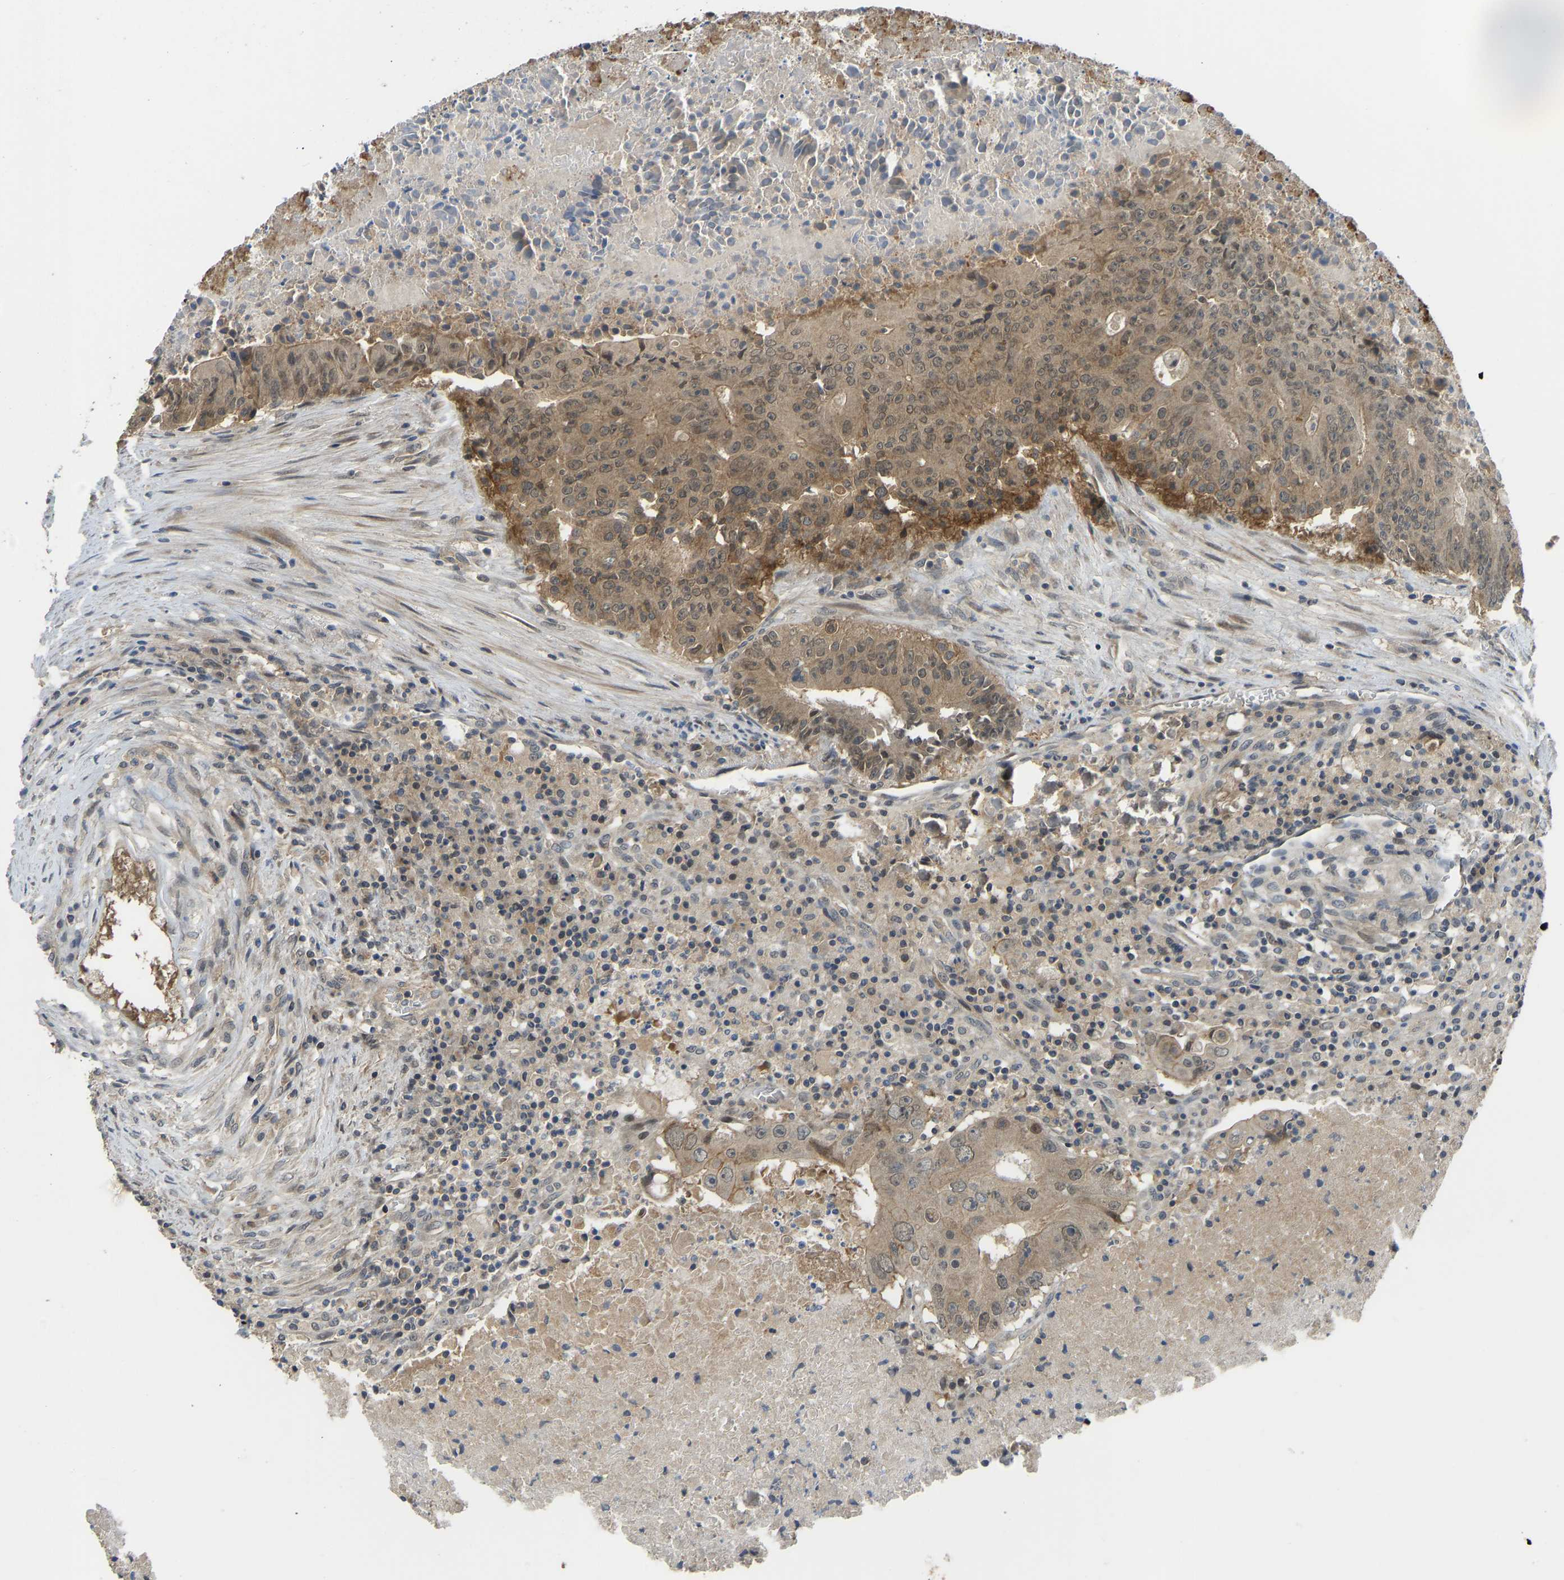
{"staining": {"intensity": "moderate", "quantity": ">75%", "location": "cytoplasmic/membranous"}, "tissue": "colorectal cancer", "cell_type": "Tumor cells", "image_type": "cancer", "snomed": [{"axis": "morphology", "description": "Adenocarcinoma, NOS"}, {"axis": "topography", "description": "Colon"}], "caption": "Moderate cytoplasmic/membranous positivity is appreciated in approximately >75% of tumor cells in colorectal cancer (adenocarcinoma). (brown staining indicates protein expression, while blue staining denotes nuclei).", "gene": "NDRG3", "patient": {"sex": "male", "age": 87}}